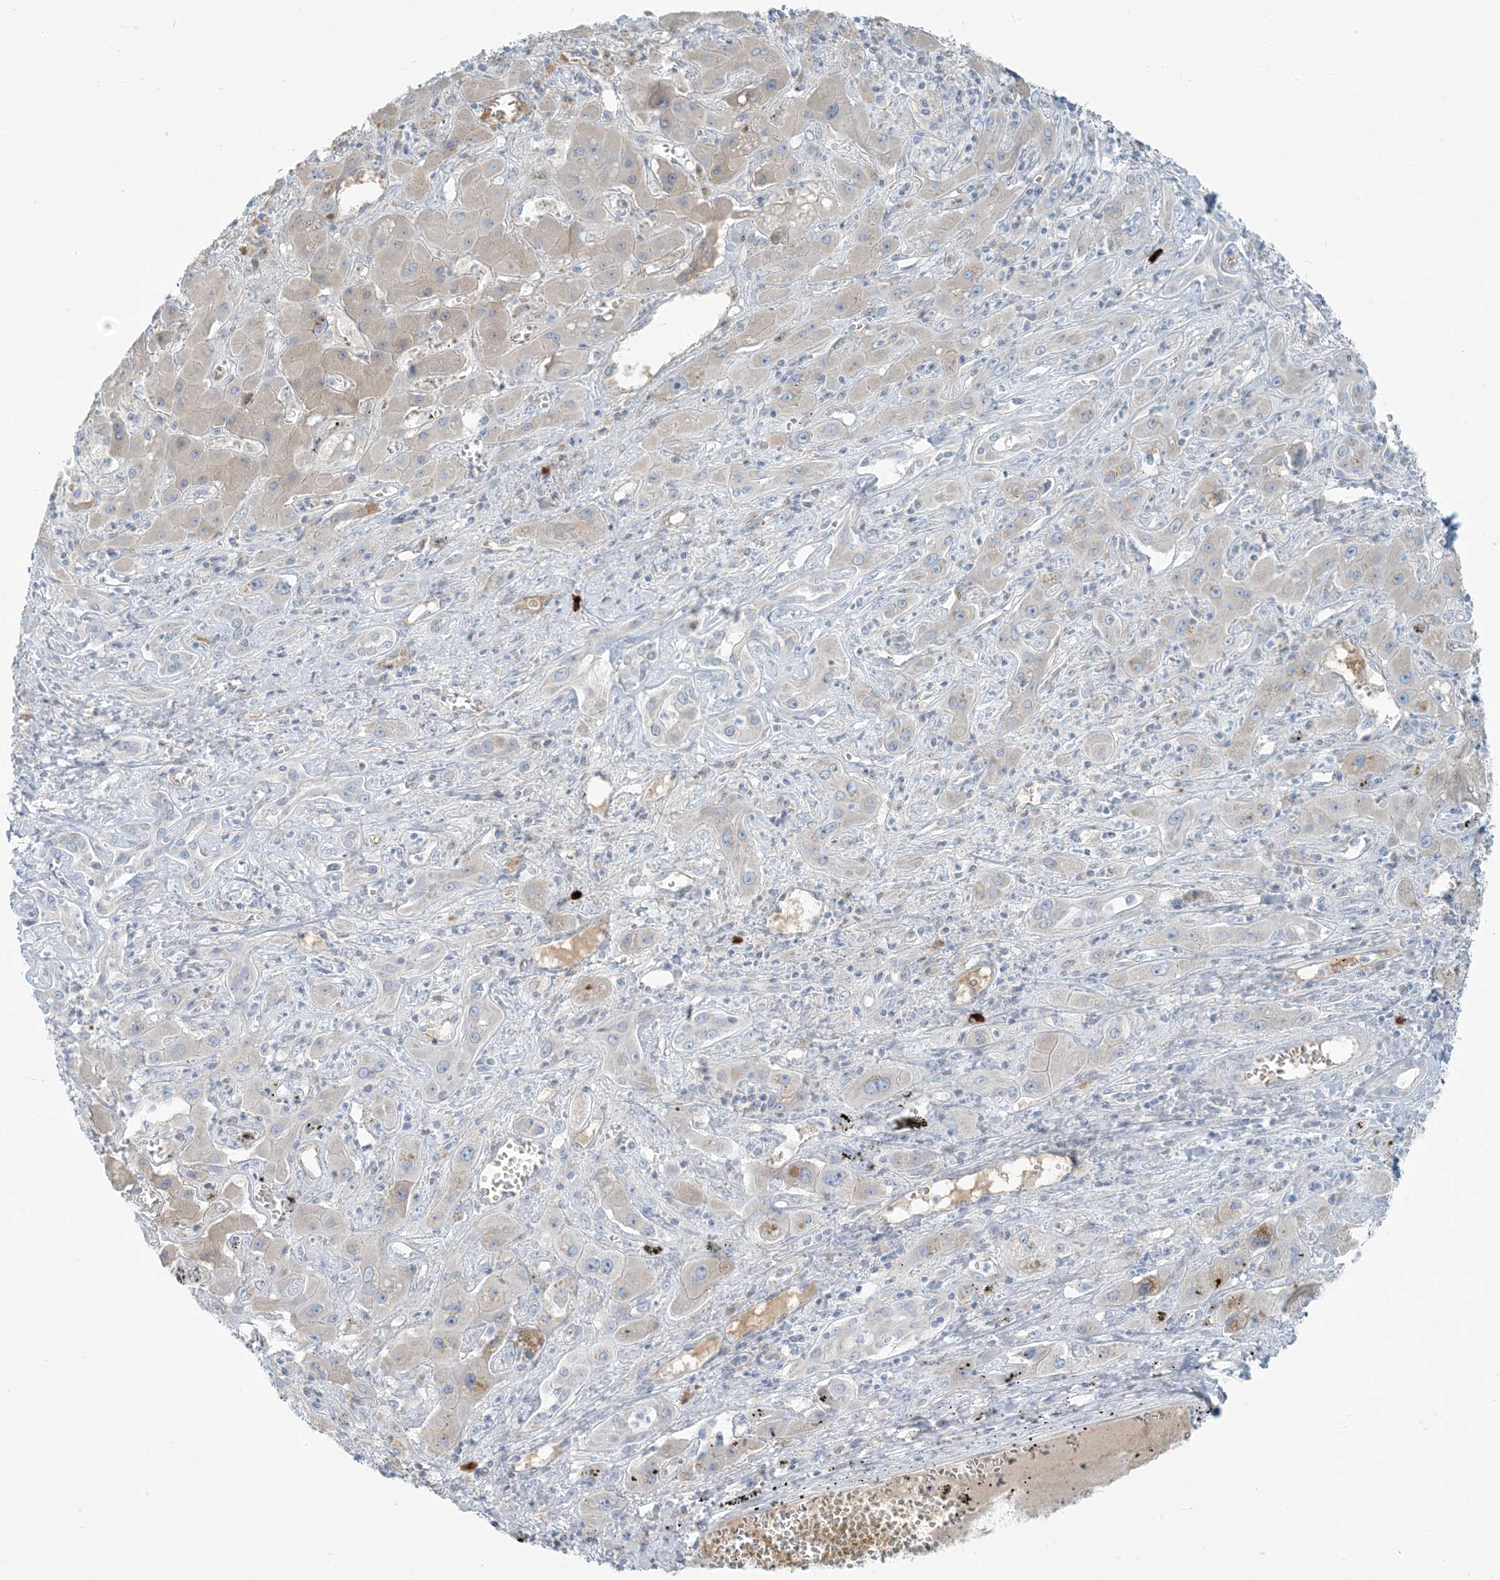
{"staining": {"intensity": "moderate", "quantity": "25%-75%", "location": "cytoplasmic/membranous"}, "tissue": "liver cancer", "cell_type": "Tumor cells", "image_type": "cancer", "snomed": [{"axis": "morphology", "description": "Cholangiocarcinoma"}, {"axis": "topography", "description": "Liver"}], "caption": "This photomicrograph shows immunohistochemistry staining of cholangiocarcinoma (liver), with medium moderate cytoplasmic/membranous staining in approximately 25%-75% of tumor cells.", "gene": "SCML1", "patient": {"sex": "male", "age": 67}}